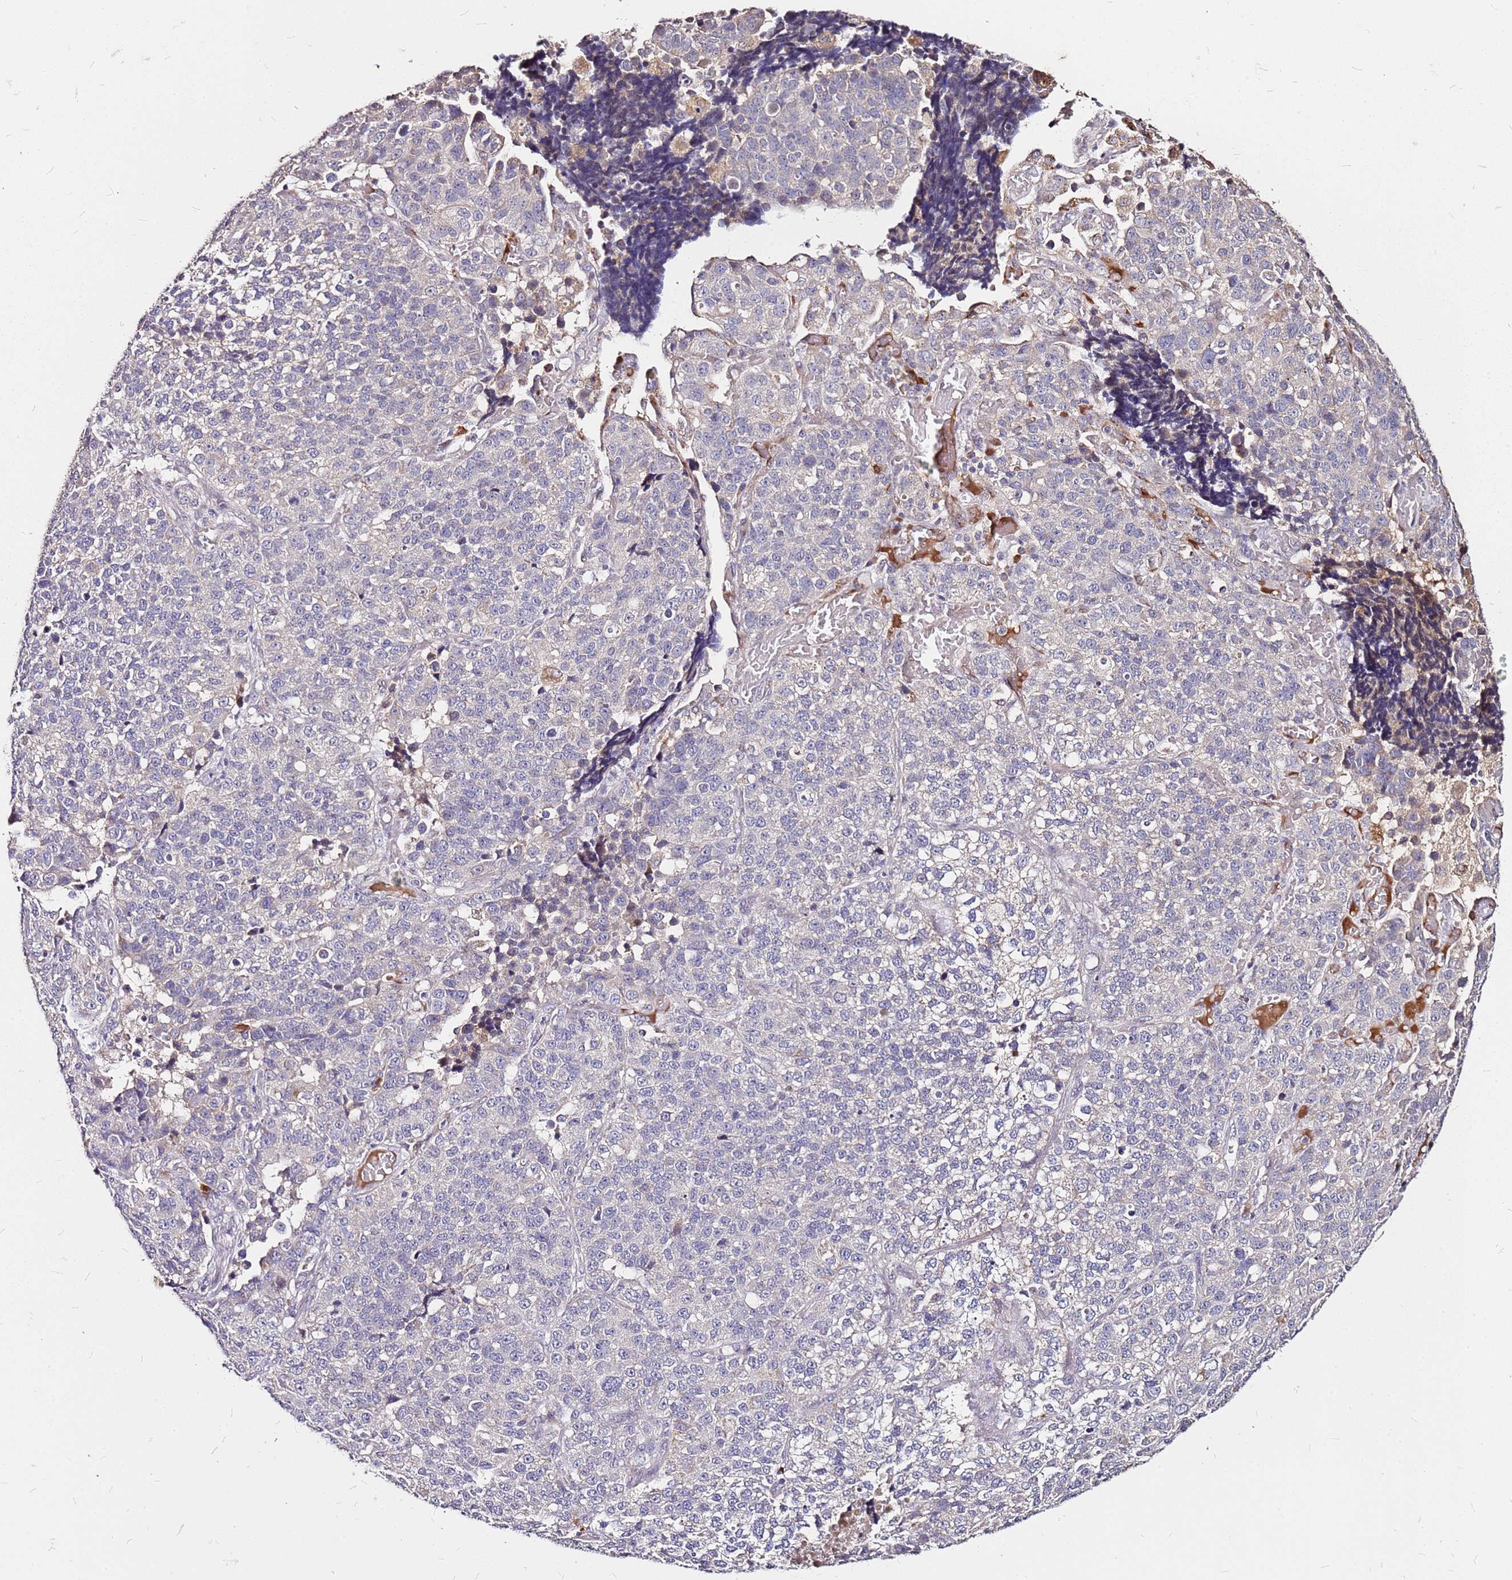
{"staining": {"intensity": "negative", "quantity": "none", "location": "none"}, "tissue": "lung cancer", "cell_type": "Tumor cells", "image_type": "cancer", "snomed": [{"axis": "morphology", "description": "Adenocarcinoma, NOS"}, {"axis": "topography", "description": "Lung"}], "caption": "A photomicrograph of human lung adenocarcinoma is negative for staining in tumor cells.", "gene": "DCDC2C", "patient": {"sex": "male", "age": 49}}